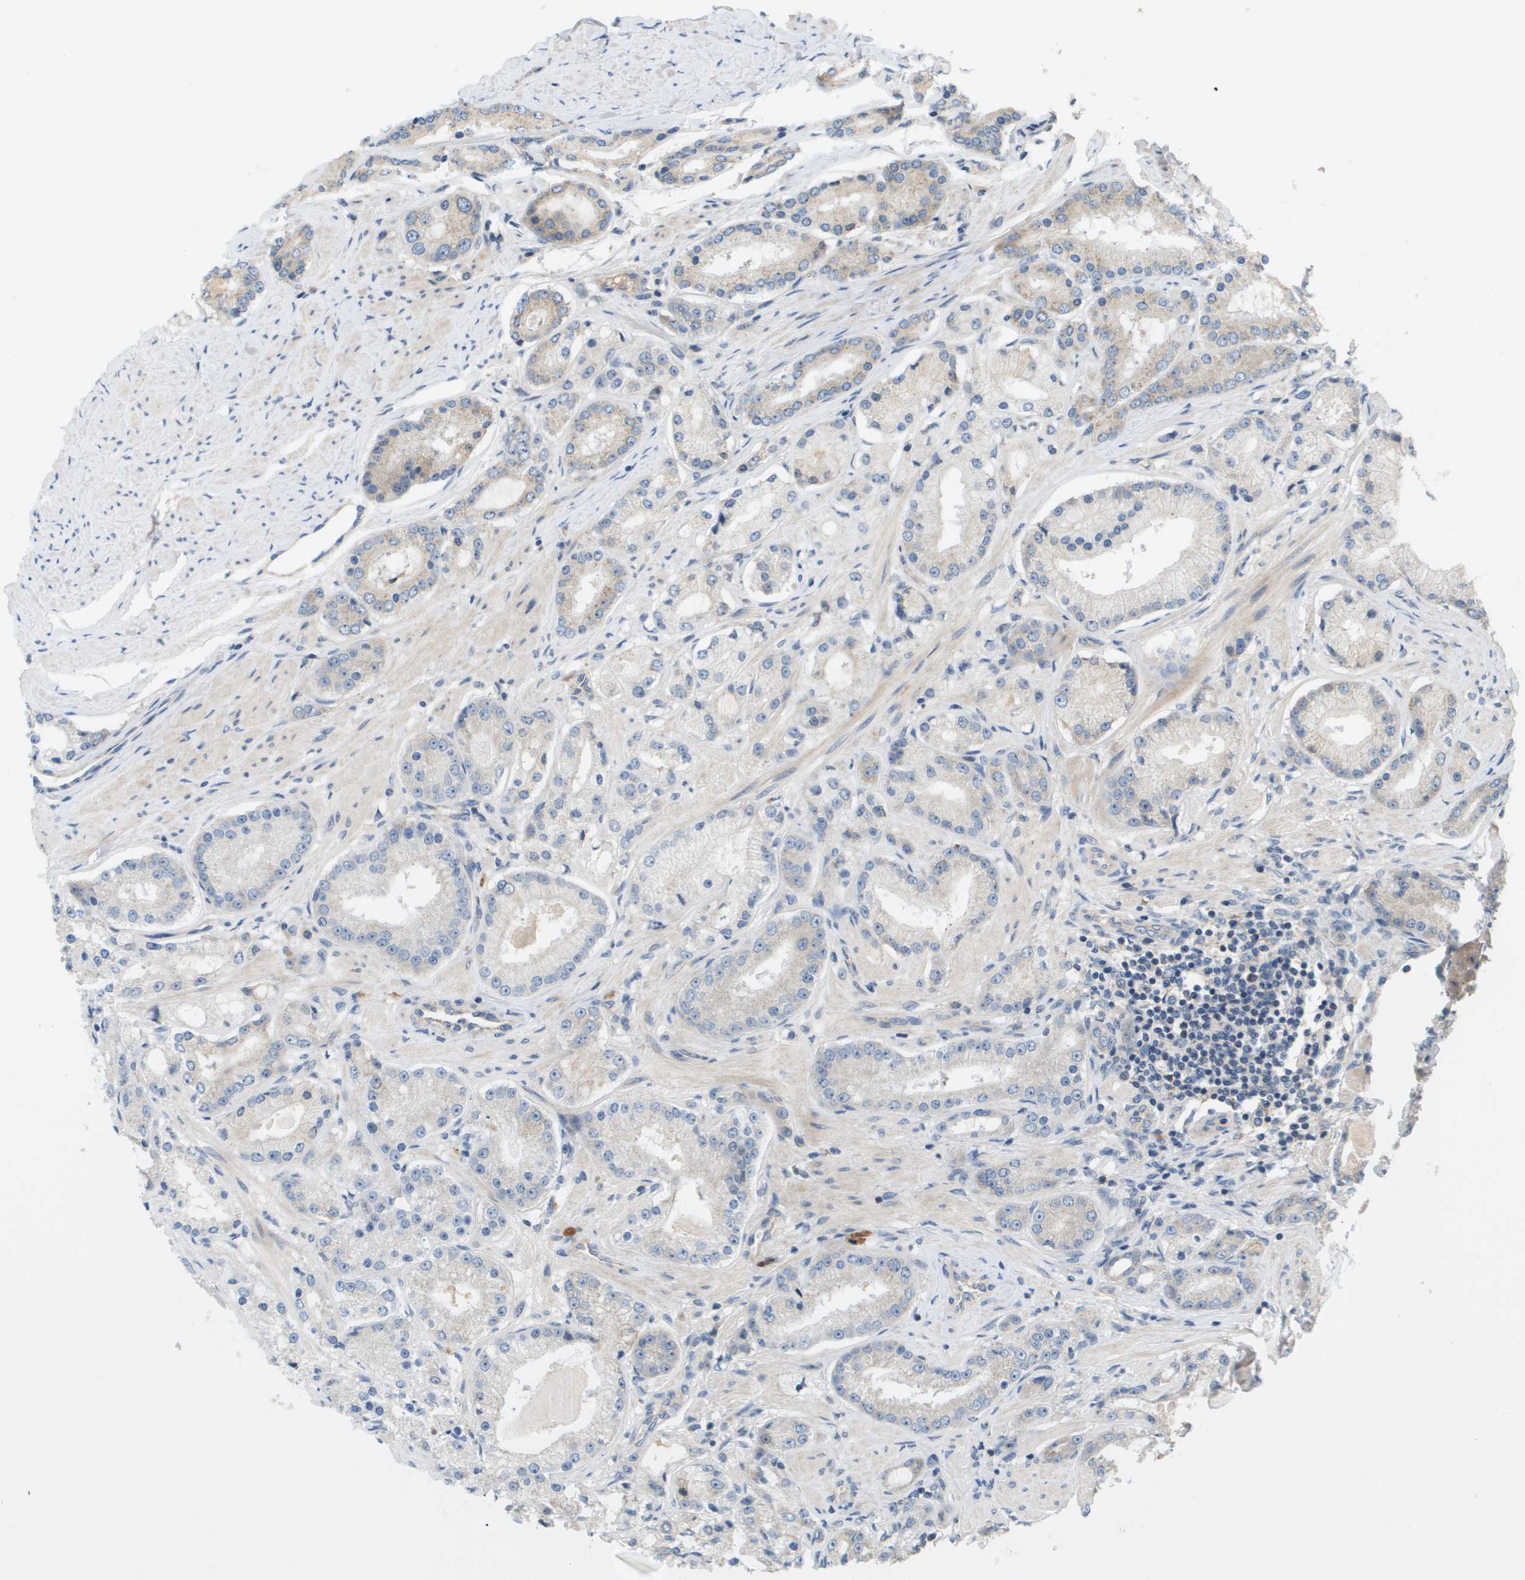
{"staining": {"intensity": "negative", "quantity": "none", "location": "none"}, "tissue": "prostate cancer", "cell_type": "Tumor cells", "image_type": "cancer", "snomed": [{"axis": "morphology", "description": "Adenocarcinoma, Low grade"}, {"axis": "topography", "description": "Prostate"}], "caption": "This is a photomicrograph of IHC staining of prostate adenocarcinoma (low-grade), which shows no positivity in tumor cells. (DAB (3,3'-diaminobenzidine) immunohistochemistry (IHC) with hematoxylin counter stain).", "gene": "SLC25A20", "patient": {"sex": "male", "age": 63}}